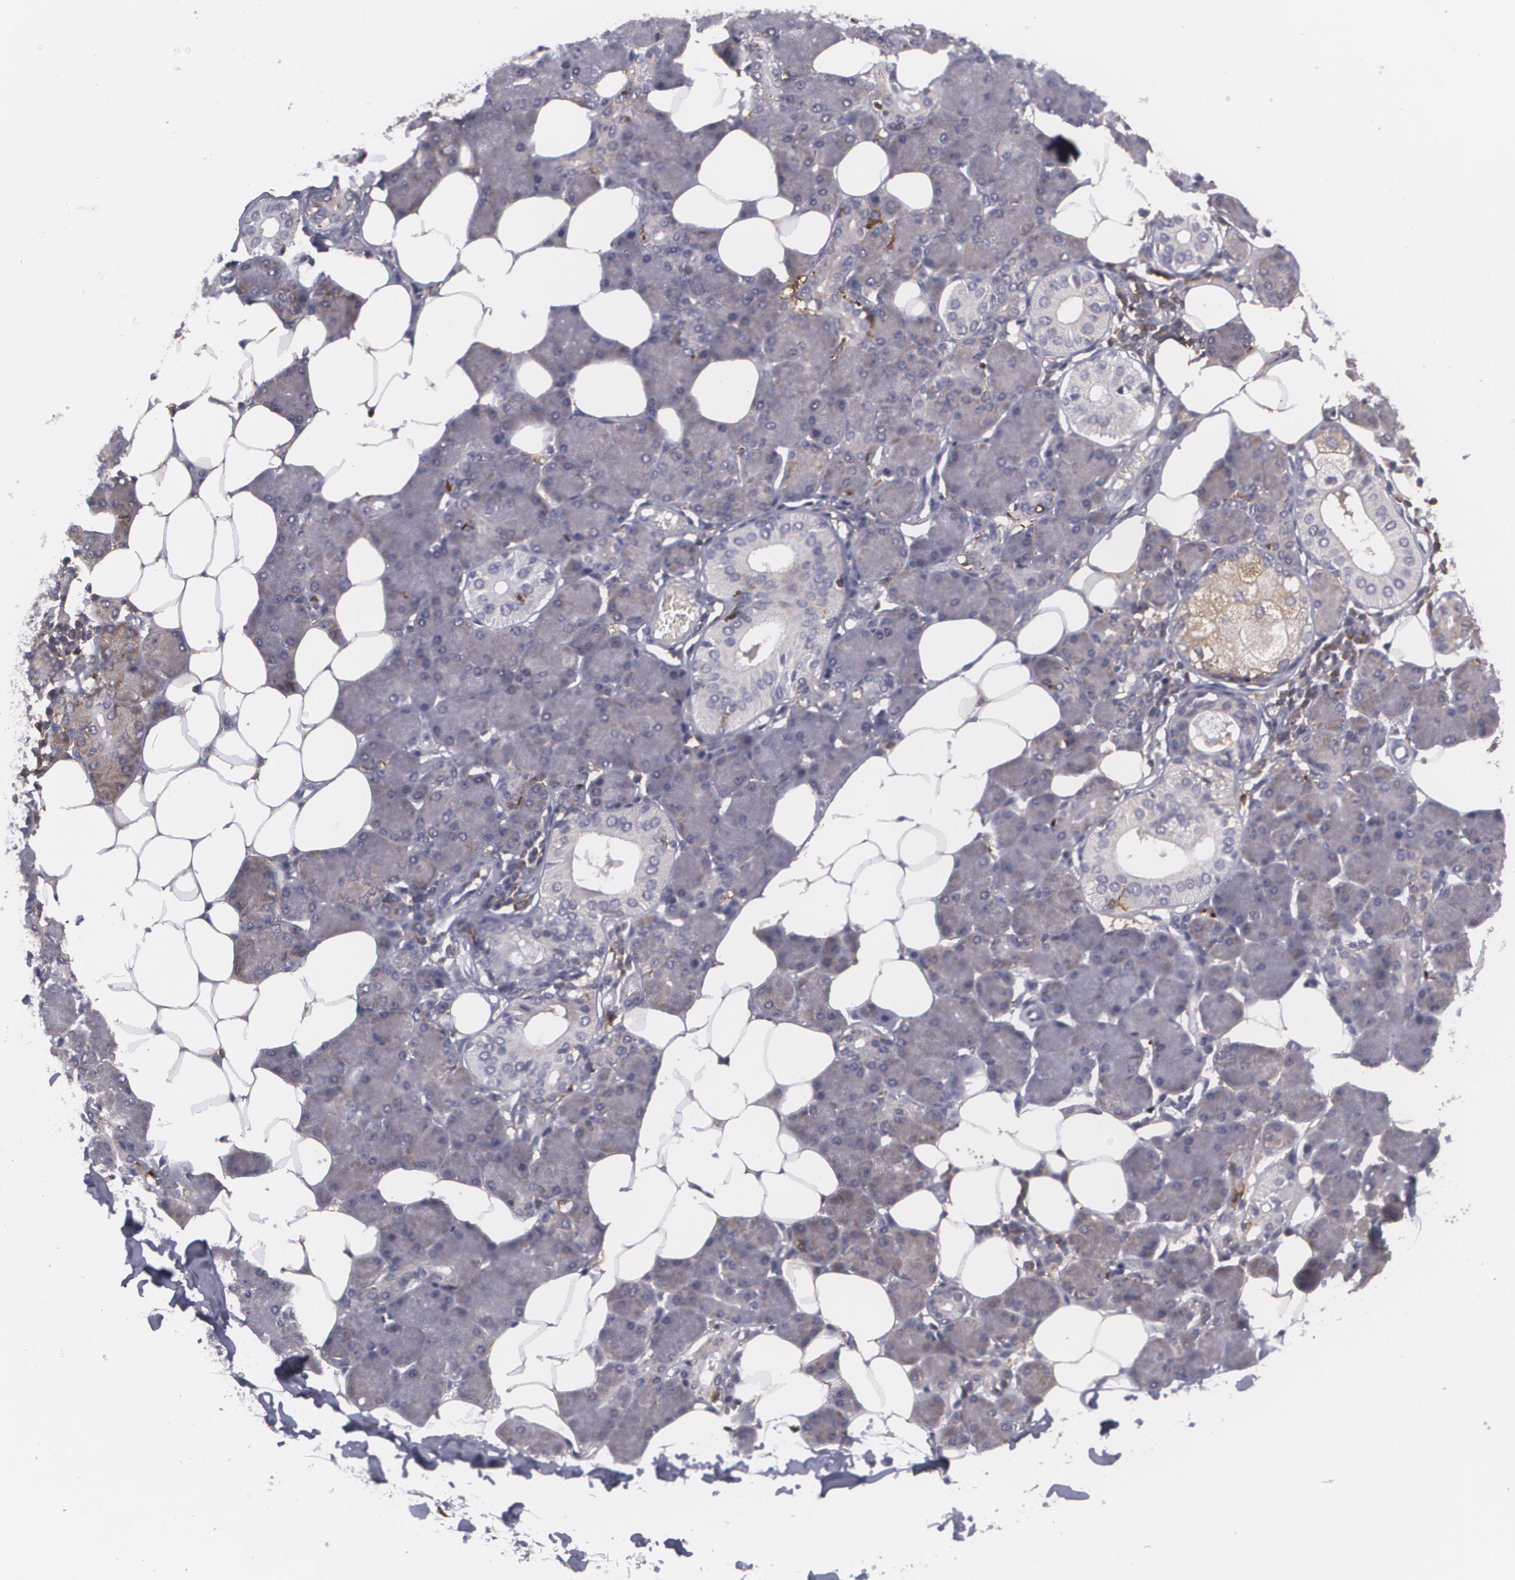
{"staining": {"intensity": "weak", "quantity": "25%-75%", "location": "cytoplasmic/membranous"}, "tissue": "salivary gland", "cell_type": "Glandular cells", "image_type": "normal", "snomed": [{"axis": "morphology", "description": "Normal tissue, NOS"}, {"axis": "morphology", "description": "Adenoma, NOS"}, {"axis": "topography", "description": "Salivary gland"}], "caption": "High-magnification brightfield microscopy of benign salivary gland stained with DAB (3,3'-diaminobenzidine) (brown) and counterstained with hematoxylin (blue). glandular cells exhibit weak cytoplasmic/membranous staining is seen in about25%-75% of cells. (DAB (3,3'-diaminobenzidine) IHC with brightfield microscopy, high magnification).", "gene": "BIN1", "patient": {"sex": "female", "age": 32}}